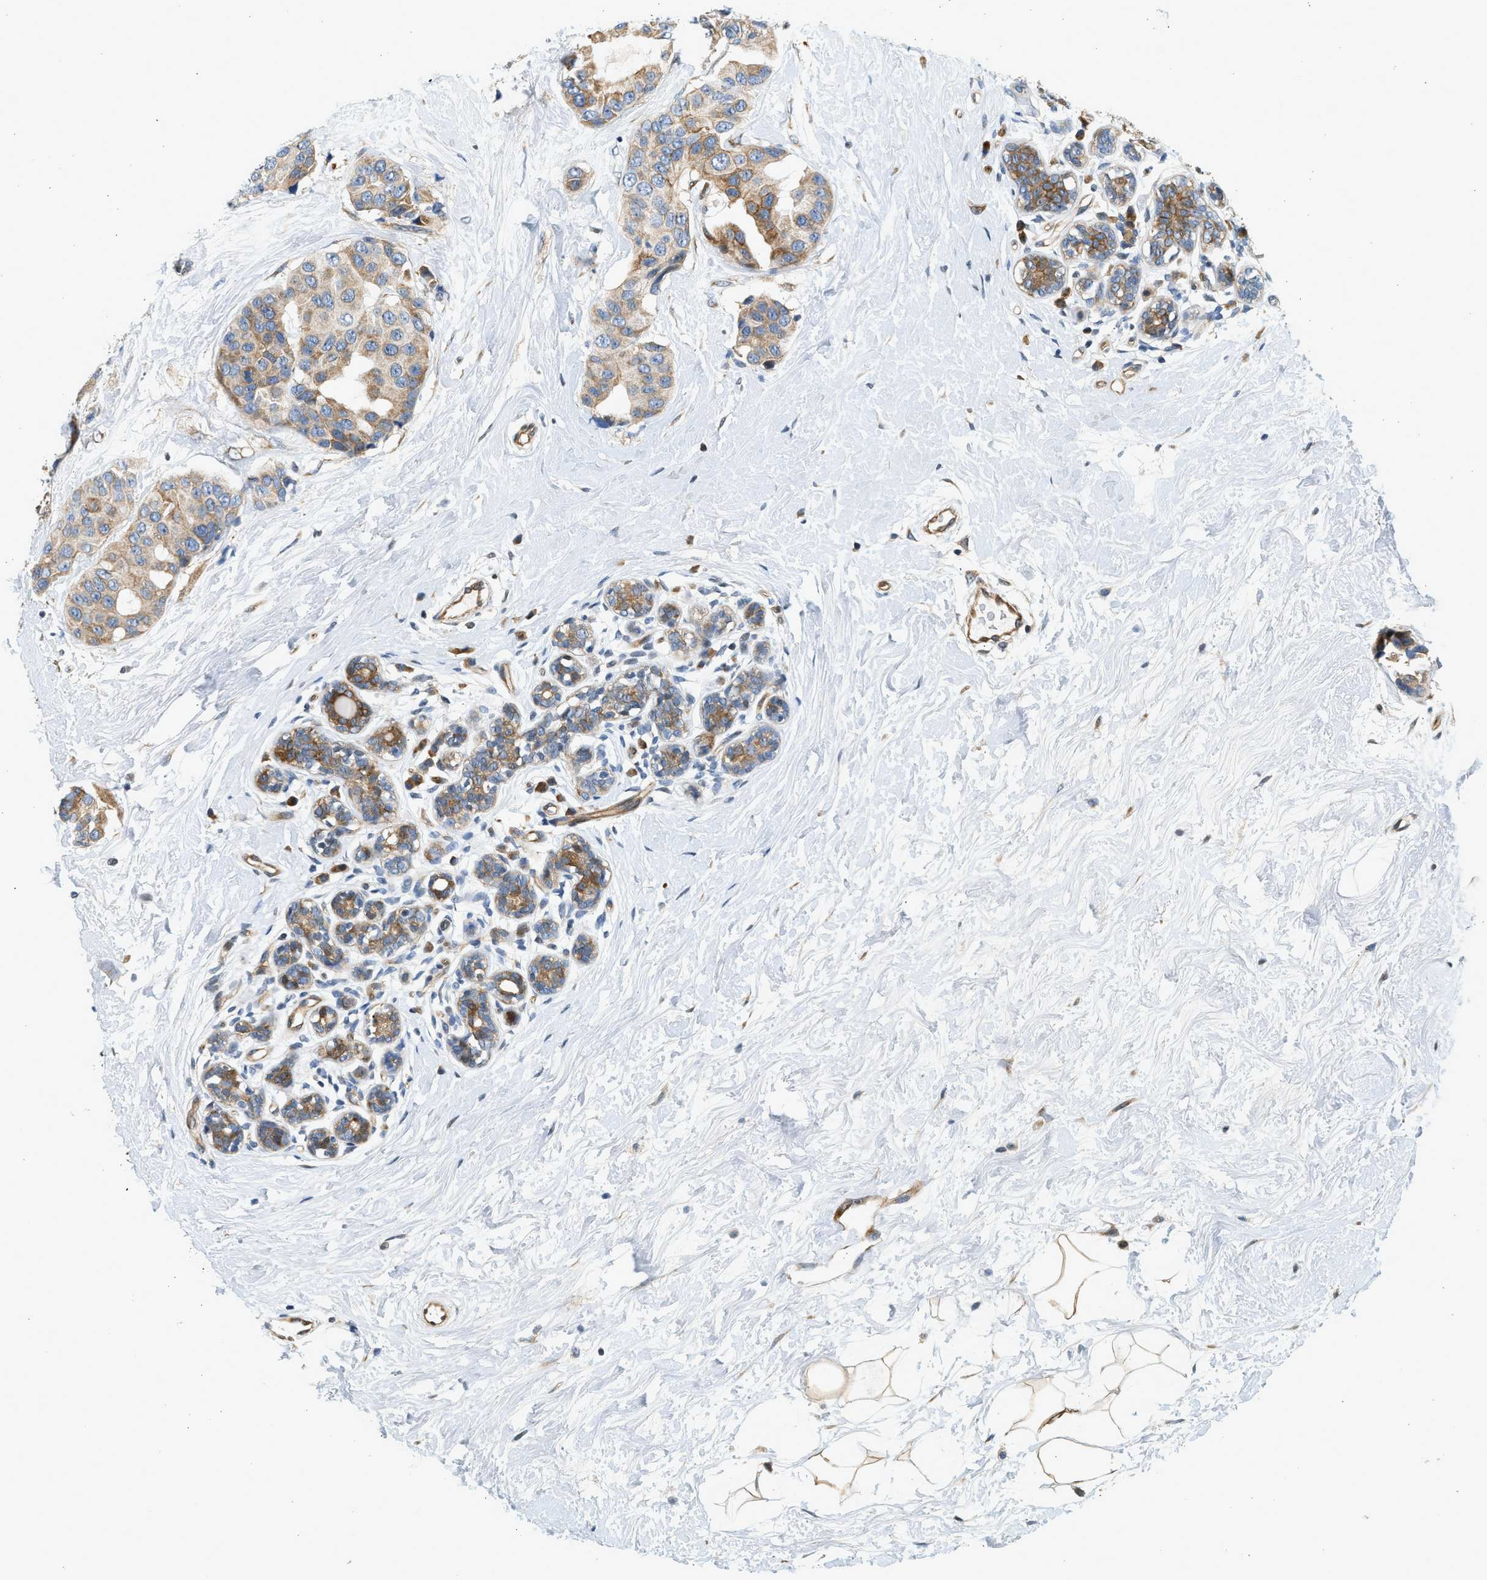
{"staining": {"intensity": "moderate", "quantity": "<25%", "location": "cytoplasmic/membranous"}, "tissue": "breast cancer", "cell_type": "Tumor cells", "image_type": "cancer", "snomed": [{"axis": "morphology", "description": "Normal tissue, NOS"}, {"axis": "morphology", "description": "Duct carcinoma"}, {"axis": "topography", "description": "Breast"}], "caption": "Breast cancer tissue reveals moderate cytoplasmic/membranous positivity in about <25% of tumor cells", "gene": "NRSN2", "patient": {"sex": "female", "age": 39}}